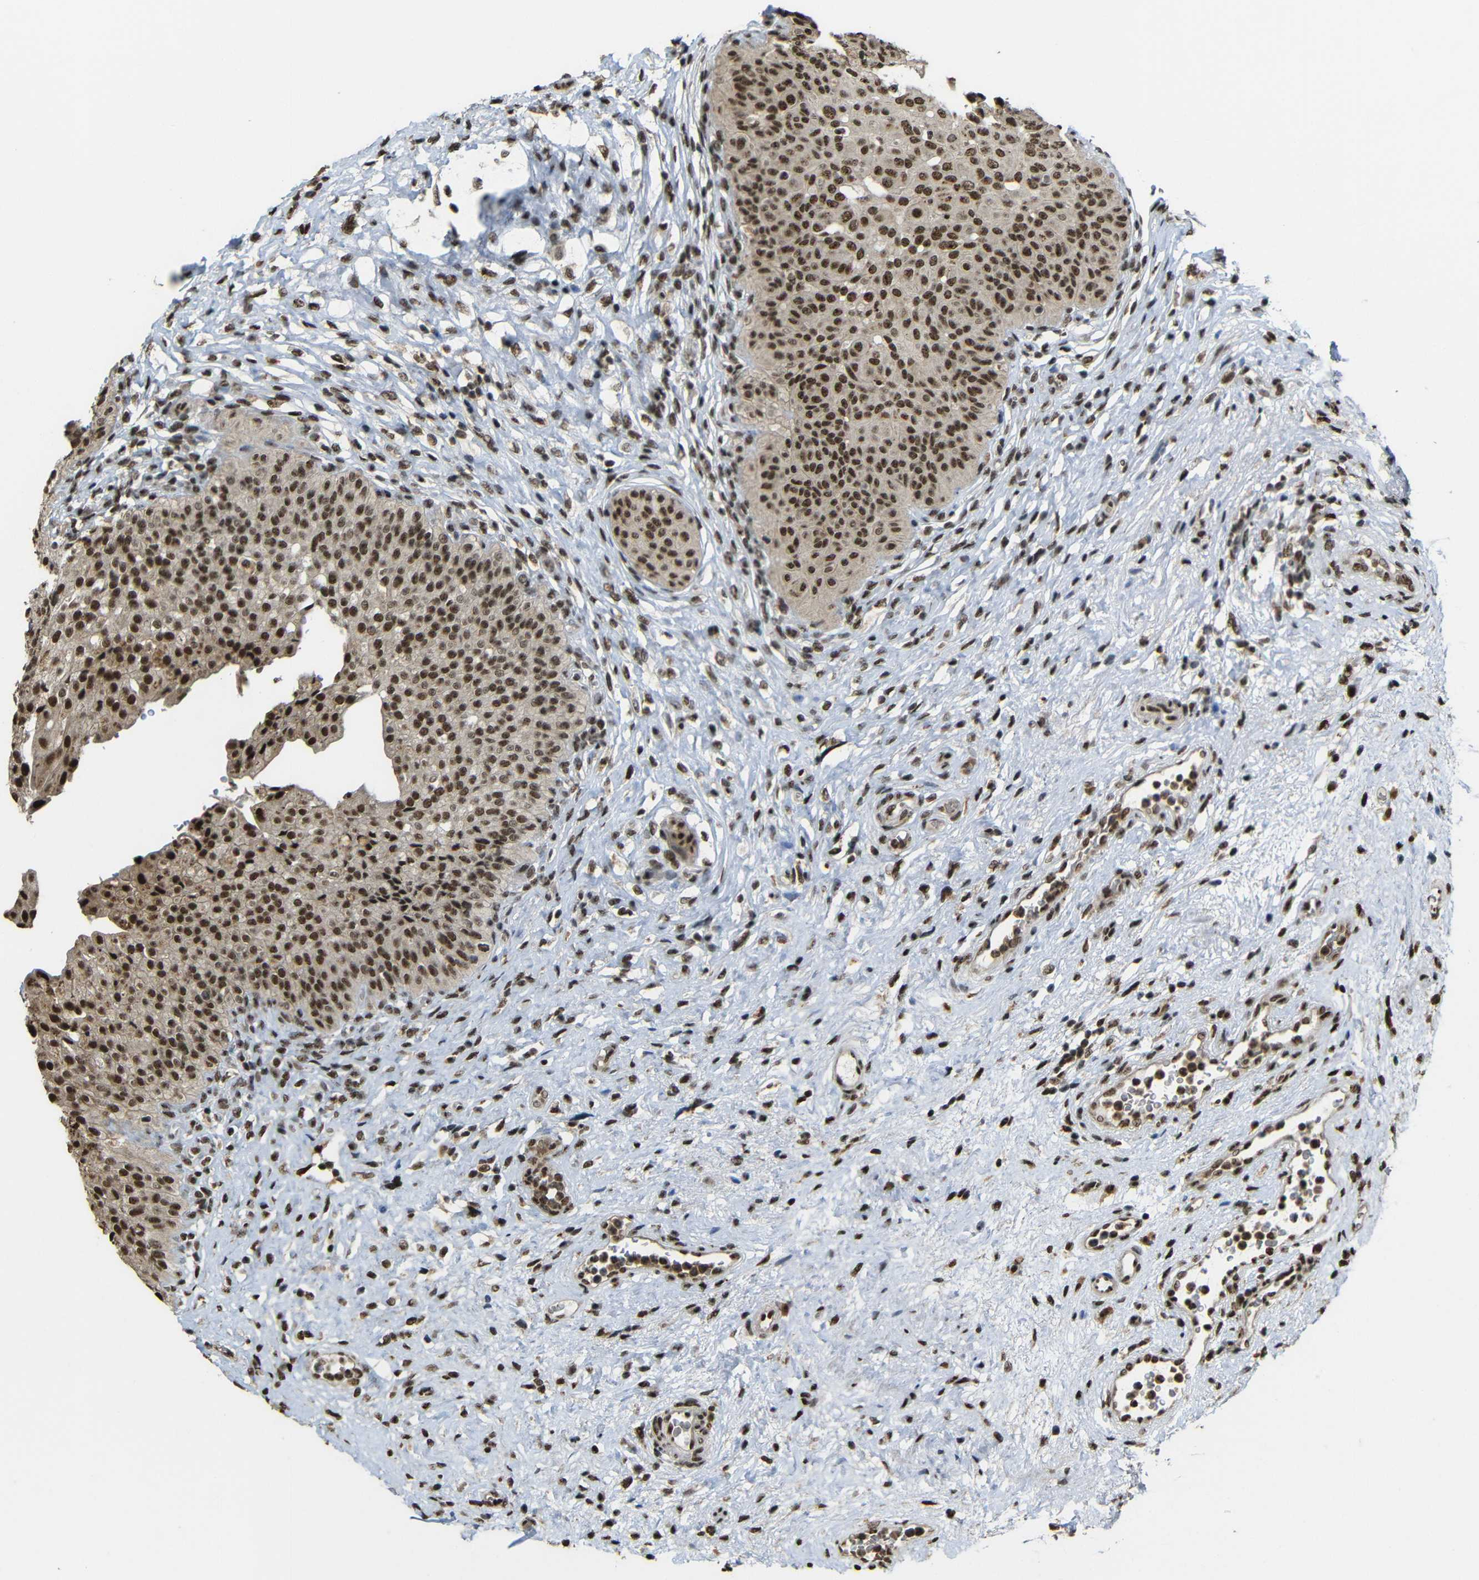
{"staining": {"intensity": "strong", "quantity": ">75%", "location": "cytoplasmic/membranous,nuclear"}, "tissue": "urinary bladder", "cell_type": "Urothelial cells", "image_type": "normal", "snomed": [{"axis": "morphology", "description": "Normal tissue, NOS"}, {"axis": "topography", "description": "Urinary bladder"}], "caption": "Strong cytoplasmic/membranous,nuclear positivity is appreciated in about >75% of urothelial cells in benign urinary bladder.", "gene": "TCF7L2", "patient": {"sex": "male", "age": 46}}